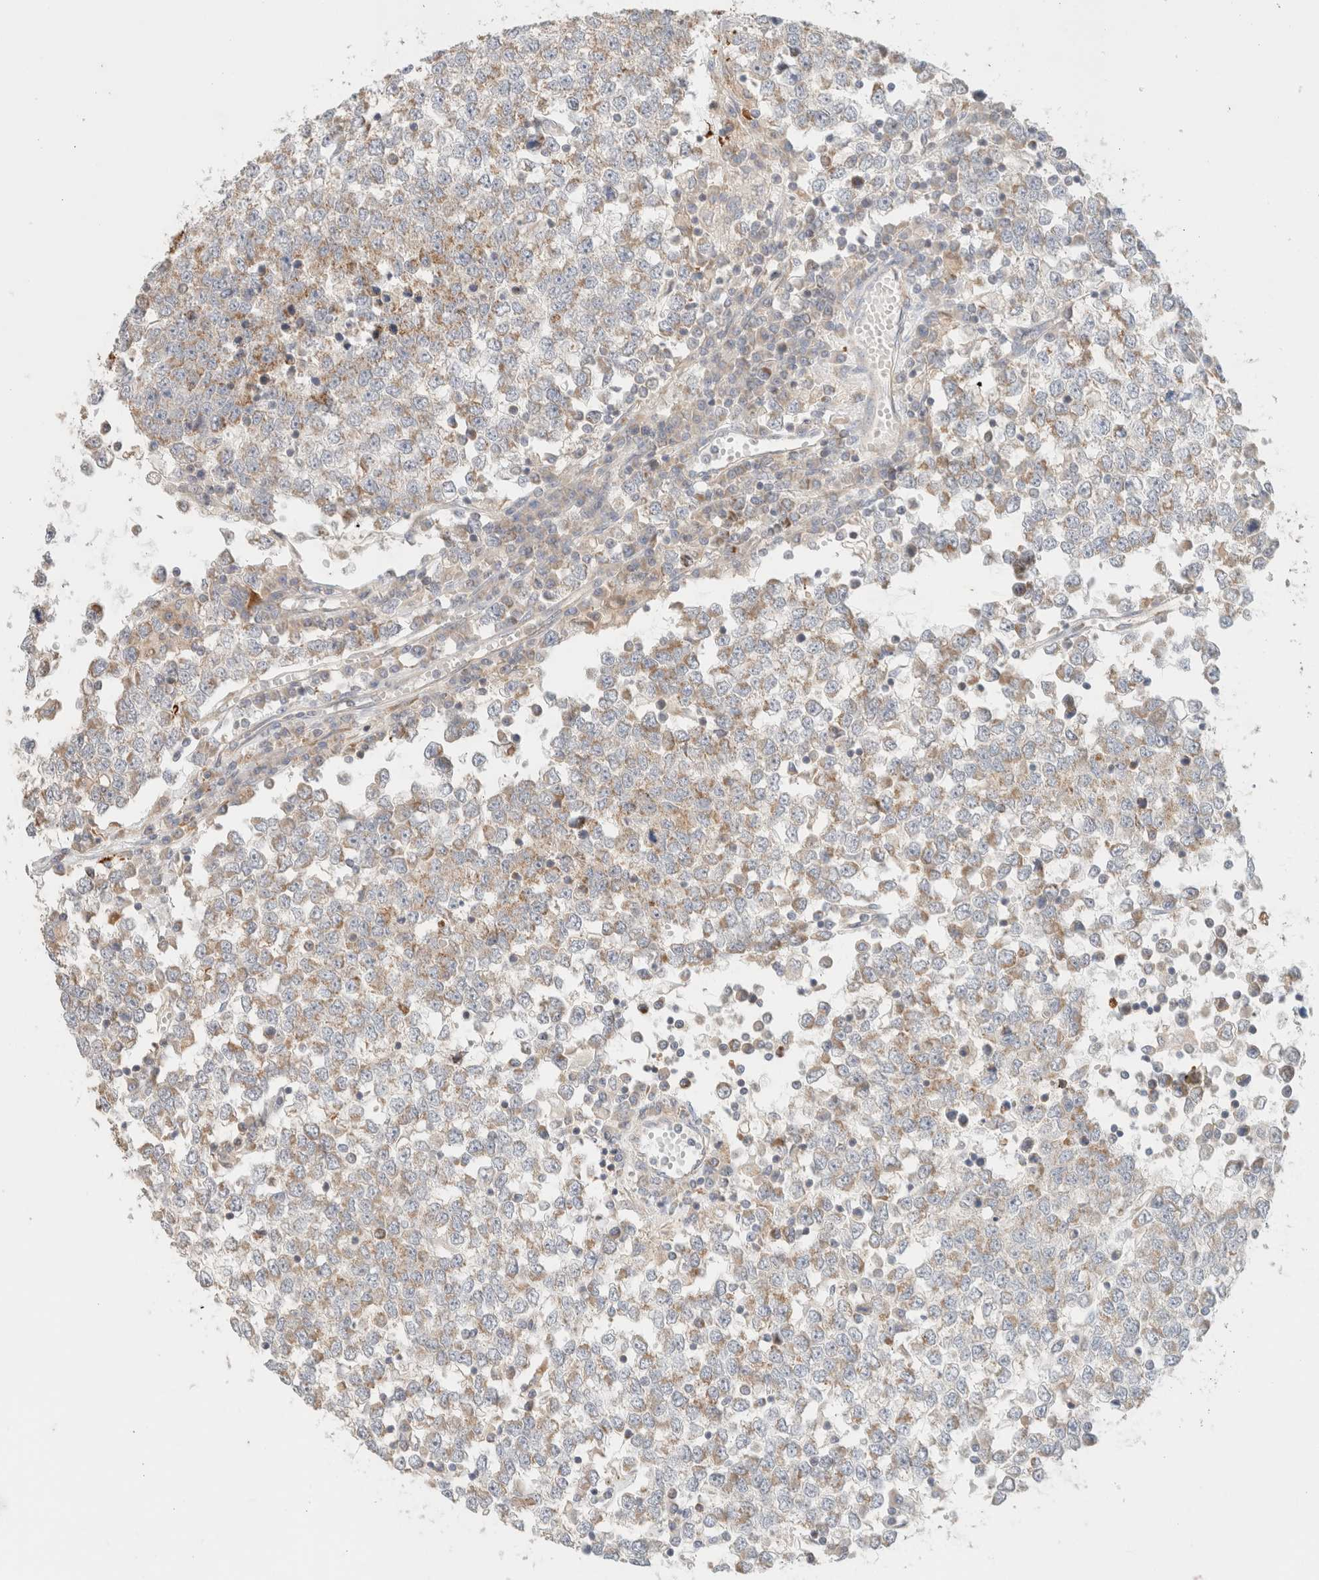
{"staining": {"intensity": "weak", "quantity": "25%-75%", "location": "cytoplasmic/membranous"}, "tissue": "testis cancer", "cell_type": "Tumor cells", "image_type": "cancer", "snomed": [{"axis": "morphology", "description": "Seminoma, NOS"}, {"axis": "topography", "description": "Testis"}], "caption": "A micrograph showing weak cytoplasmic/membranous positivity in approximately 25%-75% of tumor cells in testis seminoma, as visualized by brown immunohistochemical staining.", "gene": "MRM3", "patient": {"sex": "male", "age": 65}}